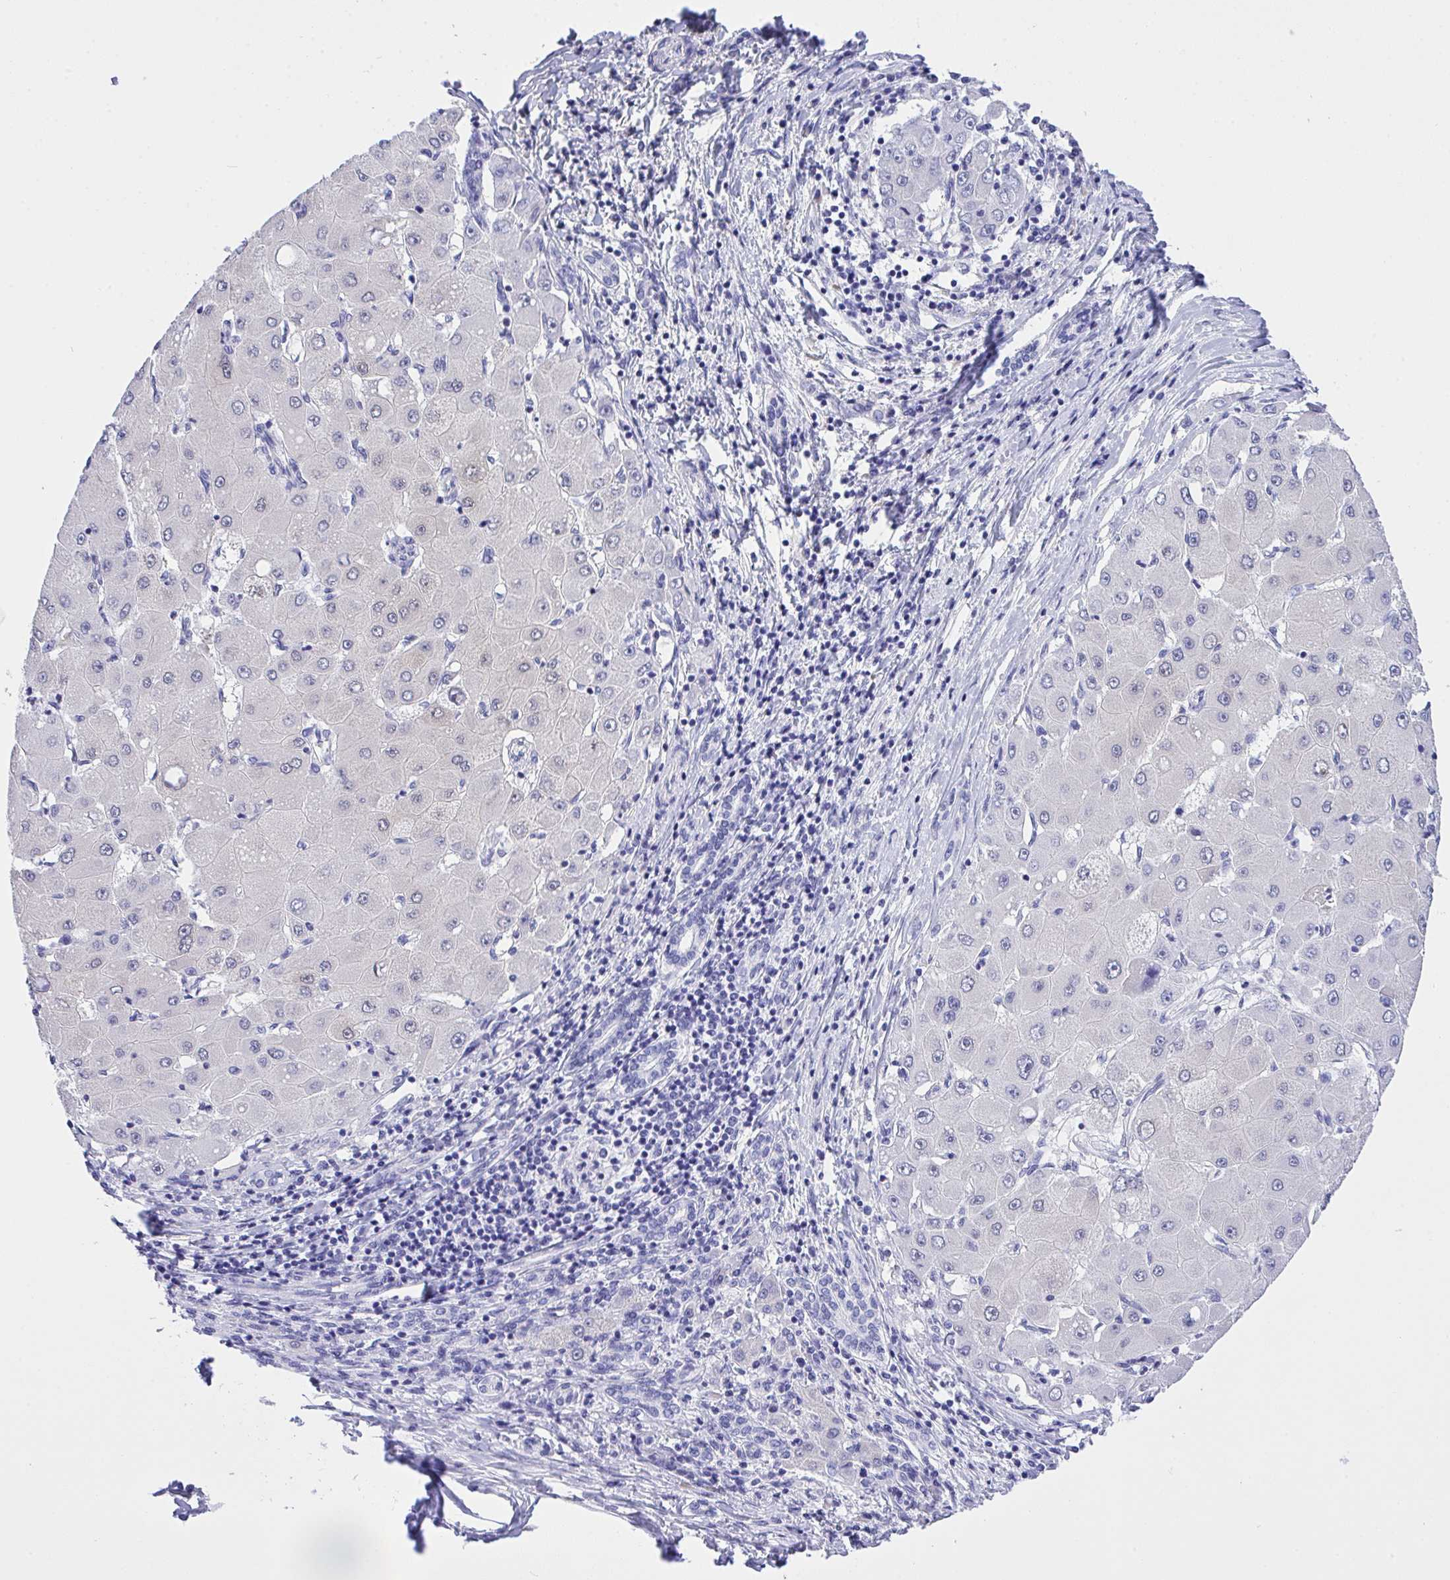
{"staining": {"intensity": "weak", "quantity": "<25%", "location": "nuclear"}, "tissue": "liver cancer", "cell_type": "Tumor cells", "image_type": "cancer", "snomed": [{"axis": "morphology", "description": "Carcinoma, Hepatocellular, NOS"}, {"axis": "topography", "description": "Liver"}], "caption": "Liver hepatocellular carcinoma stained for a protein using IHC demonstrates no expression tumor cells.", "gene": "AKR1D1", "patient": {"sex": "male", "age": 40}}